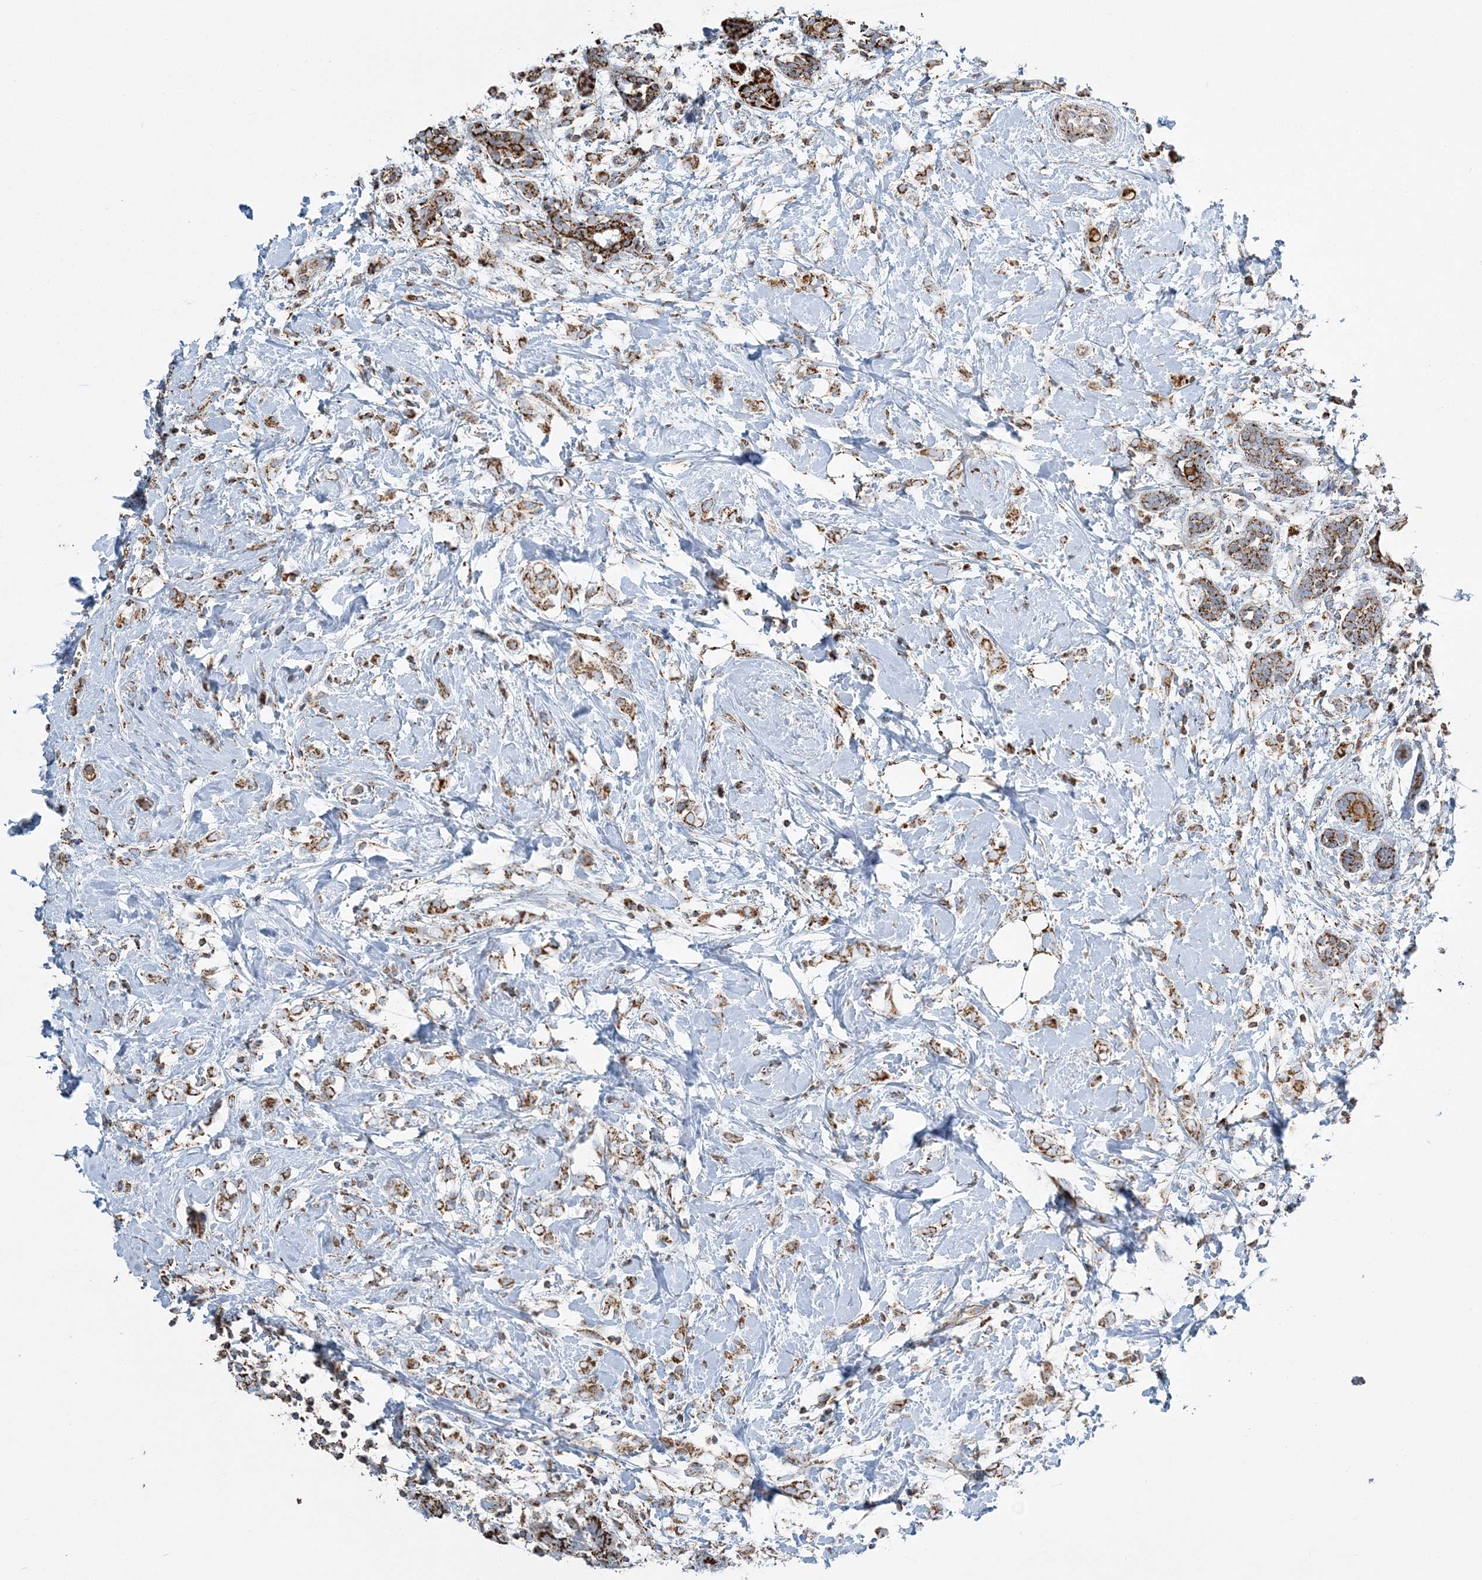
{"staining": {"intensity": "moderate", "quantity": ">75%", "location": "cytoplasmic/membranous"}, "tissue": "breast cancer", "cell_type": "Tumor cells", "image_type": "cancer", "snomed": [{"axis": "morphology", "description": "Normal tissue, NOS"}, {"axis": "morphology", "description": "Lobular carcinoma"}, {"axis": "topography", "description": "Breast"}], "caption": "This histopathology image shows immunohistochemistry (IHC) staining of breast cancer, with medium moderate cytoplasmic/membranous staining in approximately >75% of tumor cells.", "gene": "RAB11FIP3", "patient": {"sex": "female", "age": 47}}